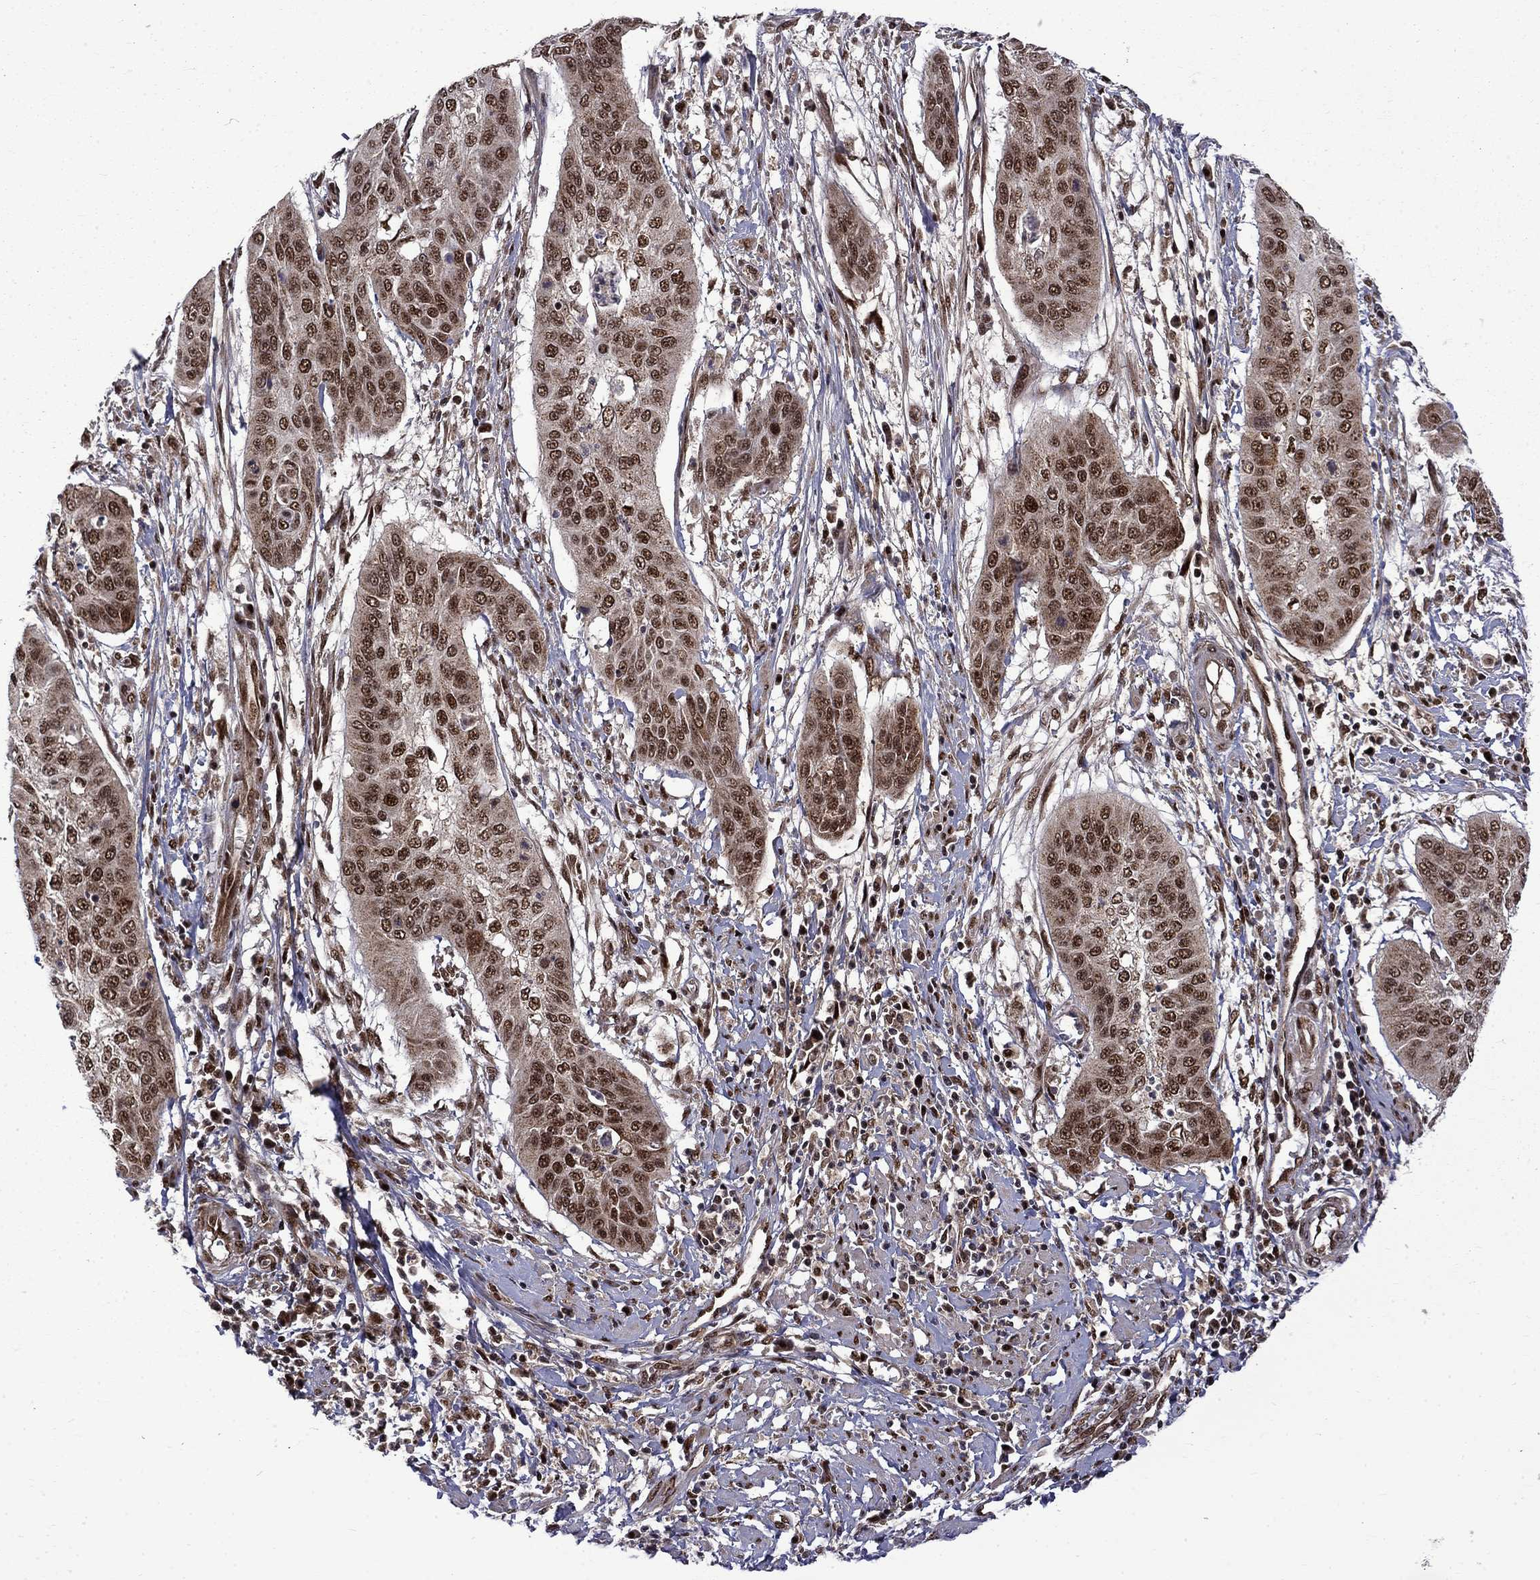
{"staining": {"intensity": "strong", "quantity": ">75%", "location": "nuclear"}, "tissue": "cervical cancer", "cell_type": "Tumor cells", "image_type": "cancer", "snomed": [{"axis": "morphology", "description": "Squamous cell carcinoma, NOS"}, {"axis": "topography", "description": "Cervix"}], "caption": "Protein staining of cervical squamous cell carcinoma tissue reveals strong nuclear expression in approximately >75% of tumor cells.", "gene": "KPNA3", "patient": {"sex": "female", "age": 39}}